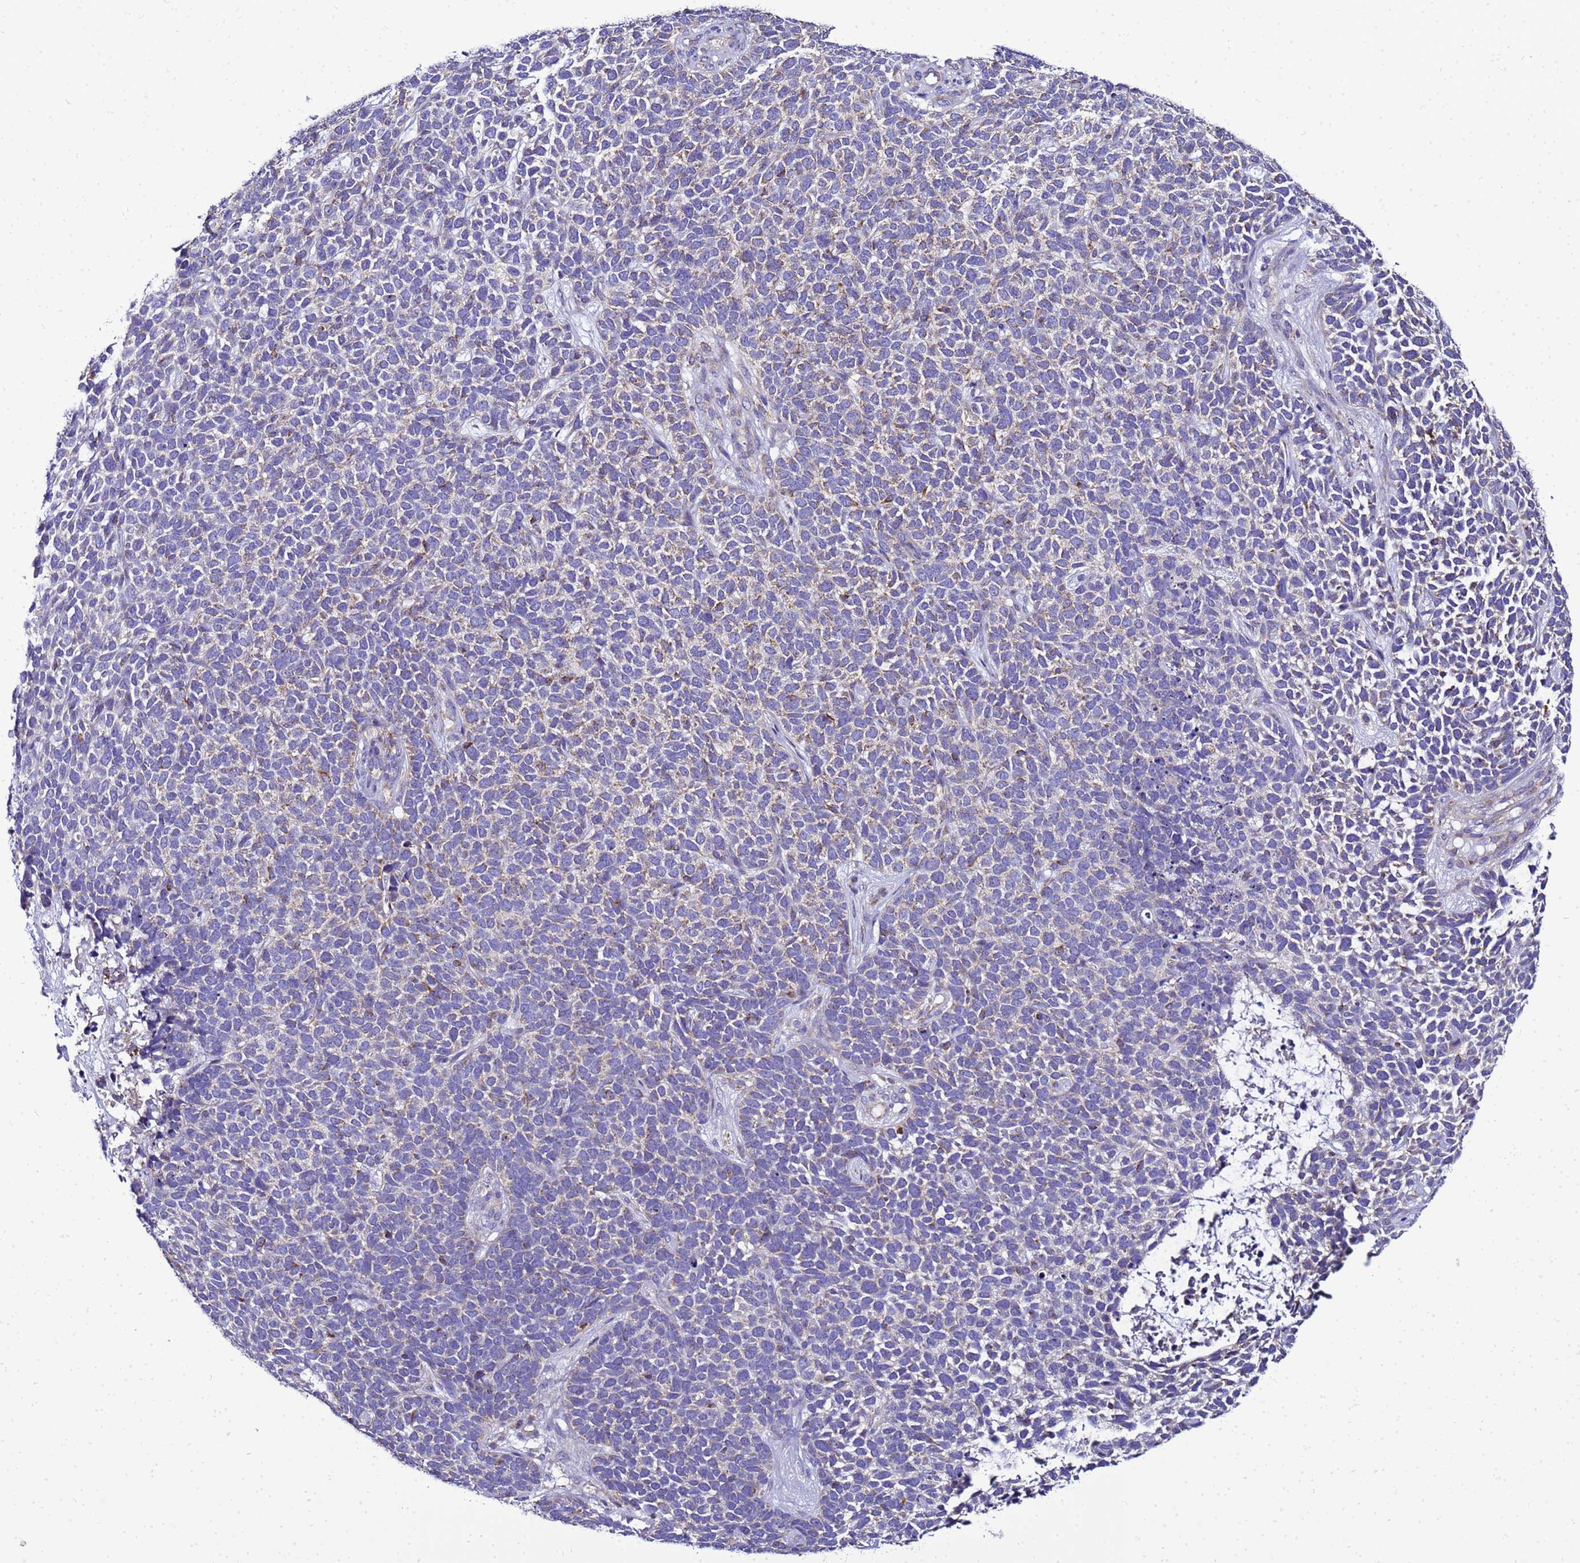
{"staining": {"intensity": "negative", "quantity": "none", "location": "none"}, "tissue": "skin cancer", "cell_type": "Tumor cells", "image_type": "cancer", "snomed": [{"axis": "morphology", "description": "Basal cell carcinoma"}, {"axis": "topography", "description": "Skin"}], "caption": "There is no significant positivity in tumor cells of basal cell carcinoma (skin).", "gene": "HIGD2A", "patient": {"sex": "female", "age": 84}}